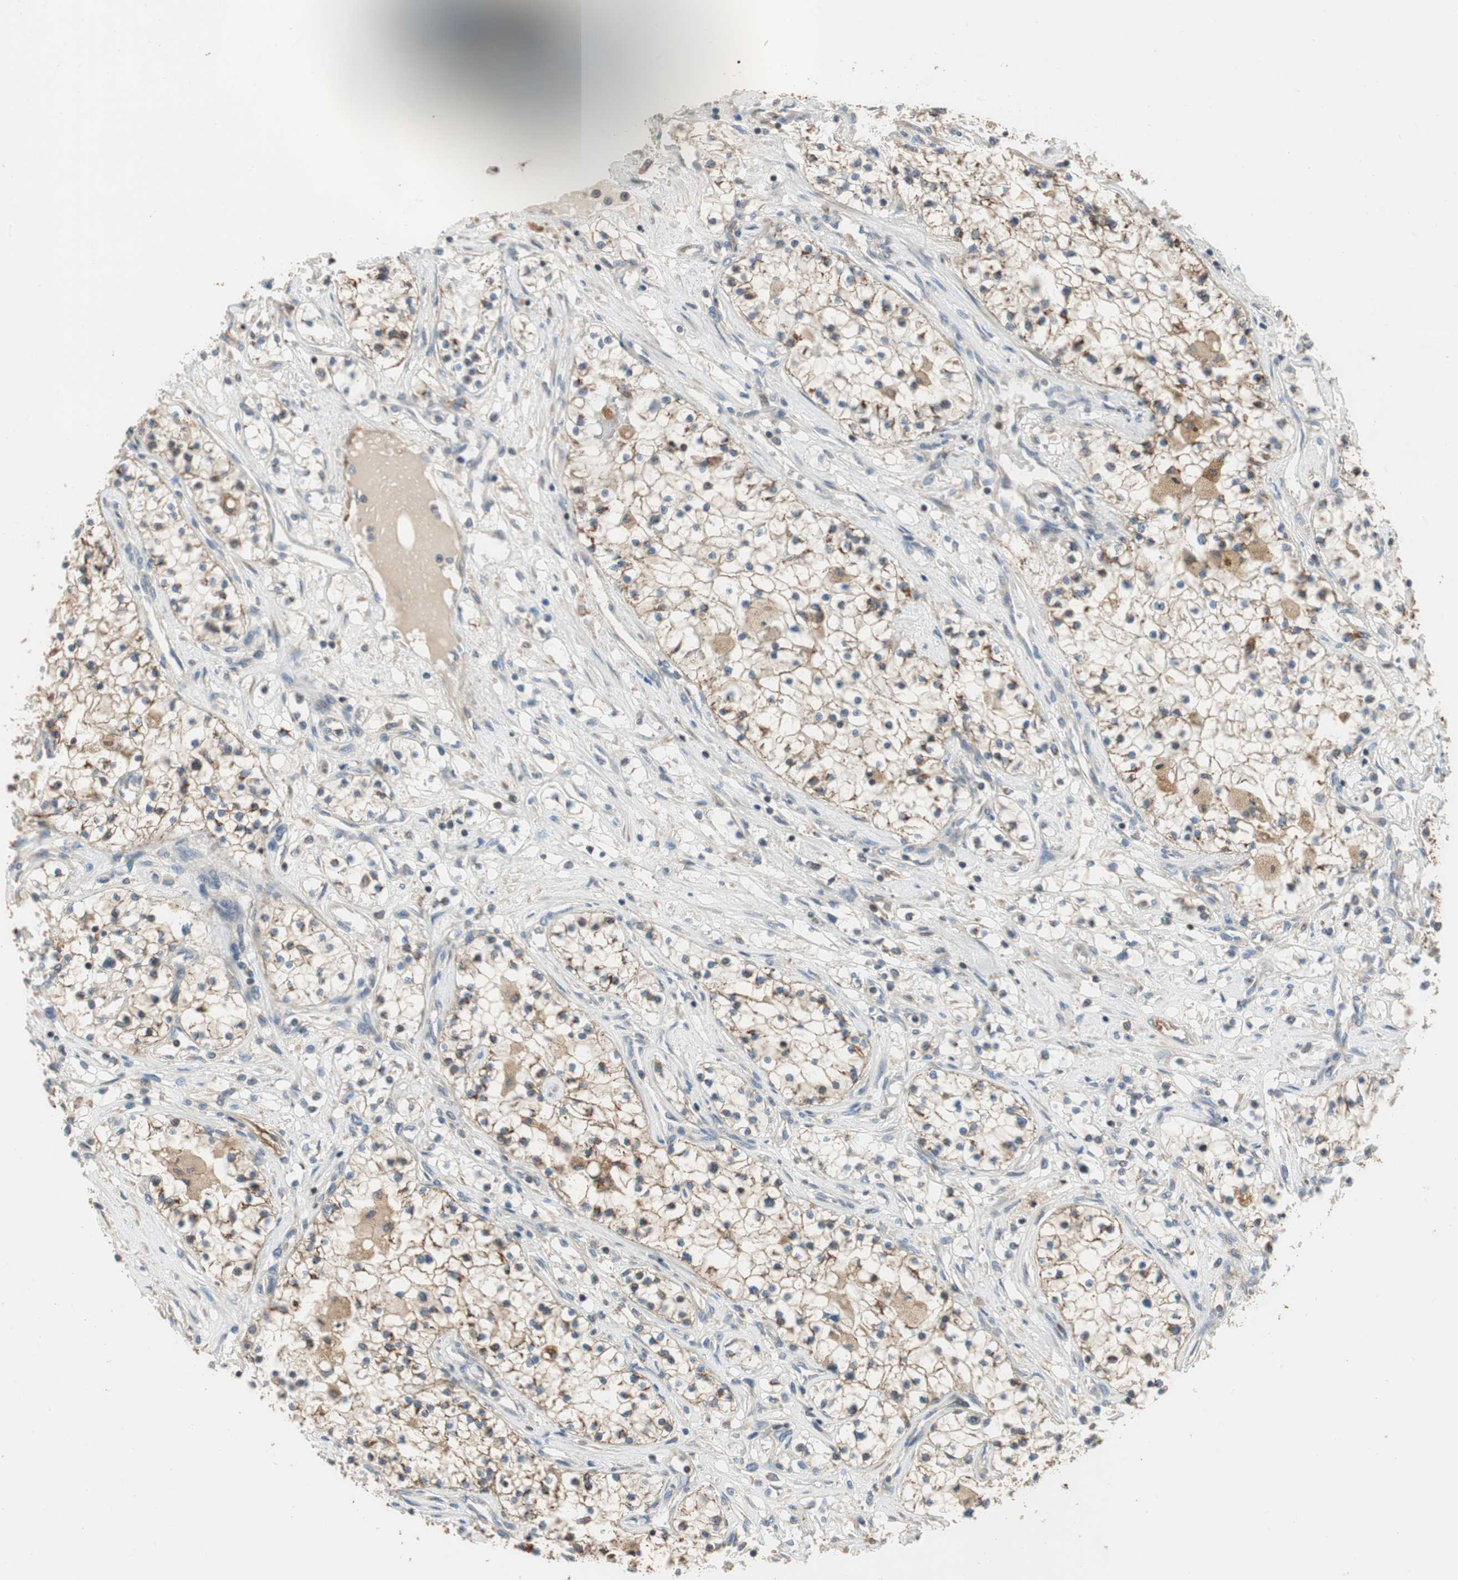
{"staining": {"intensity": "weak", "quantity": "<25%", "location": "cytoplasmic/membranous"}, "tissue": "renal cancer", "cell_type": "Tumor cells", "image_type": "cancer", "snomed": [{"axis": "morphology", "description": "Adenocarcinoma, NOS"}, {"axis": "topography", "description": "Kidney"}], "caption": "Adenocarcinoma (renal) was stained to show a protein in brown. There is no significant positivity in tumor cells.", "gene": "ALPL", "patient": {"sex": "male", "age": 68}}